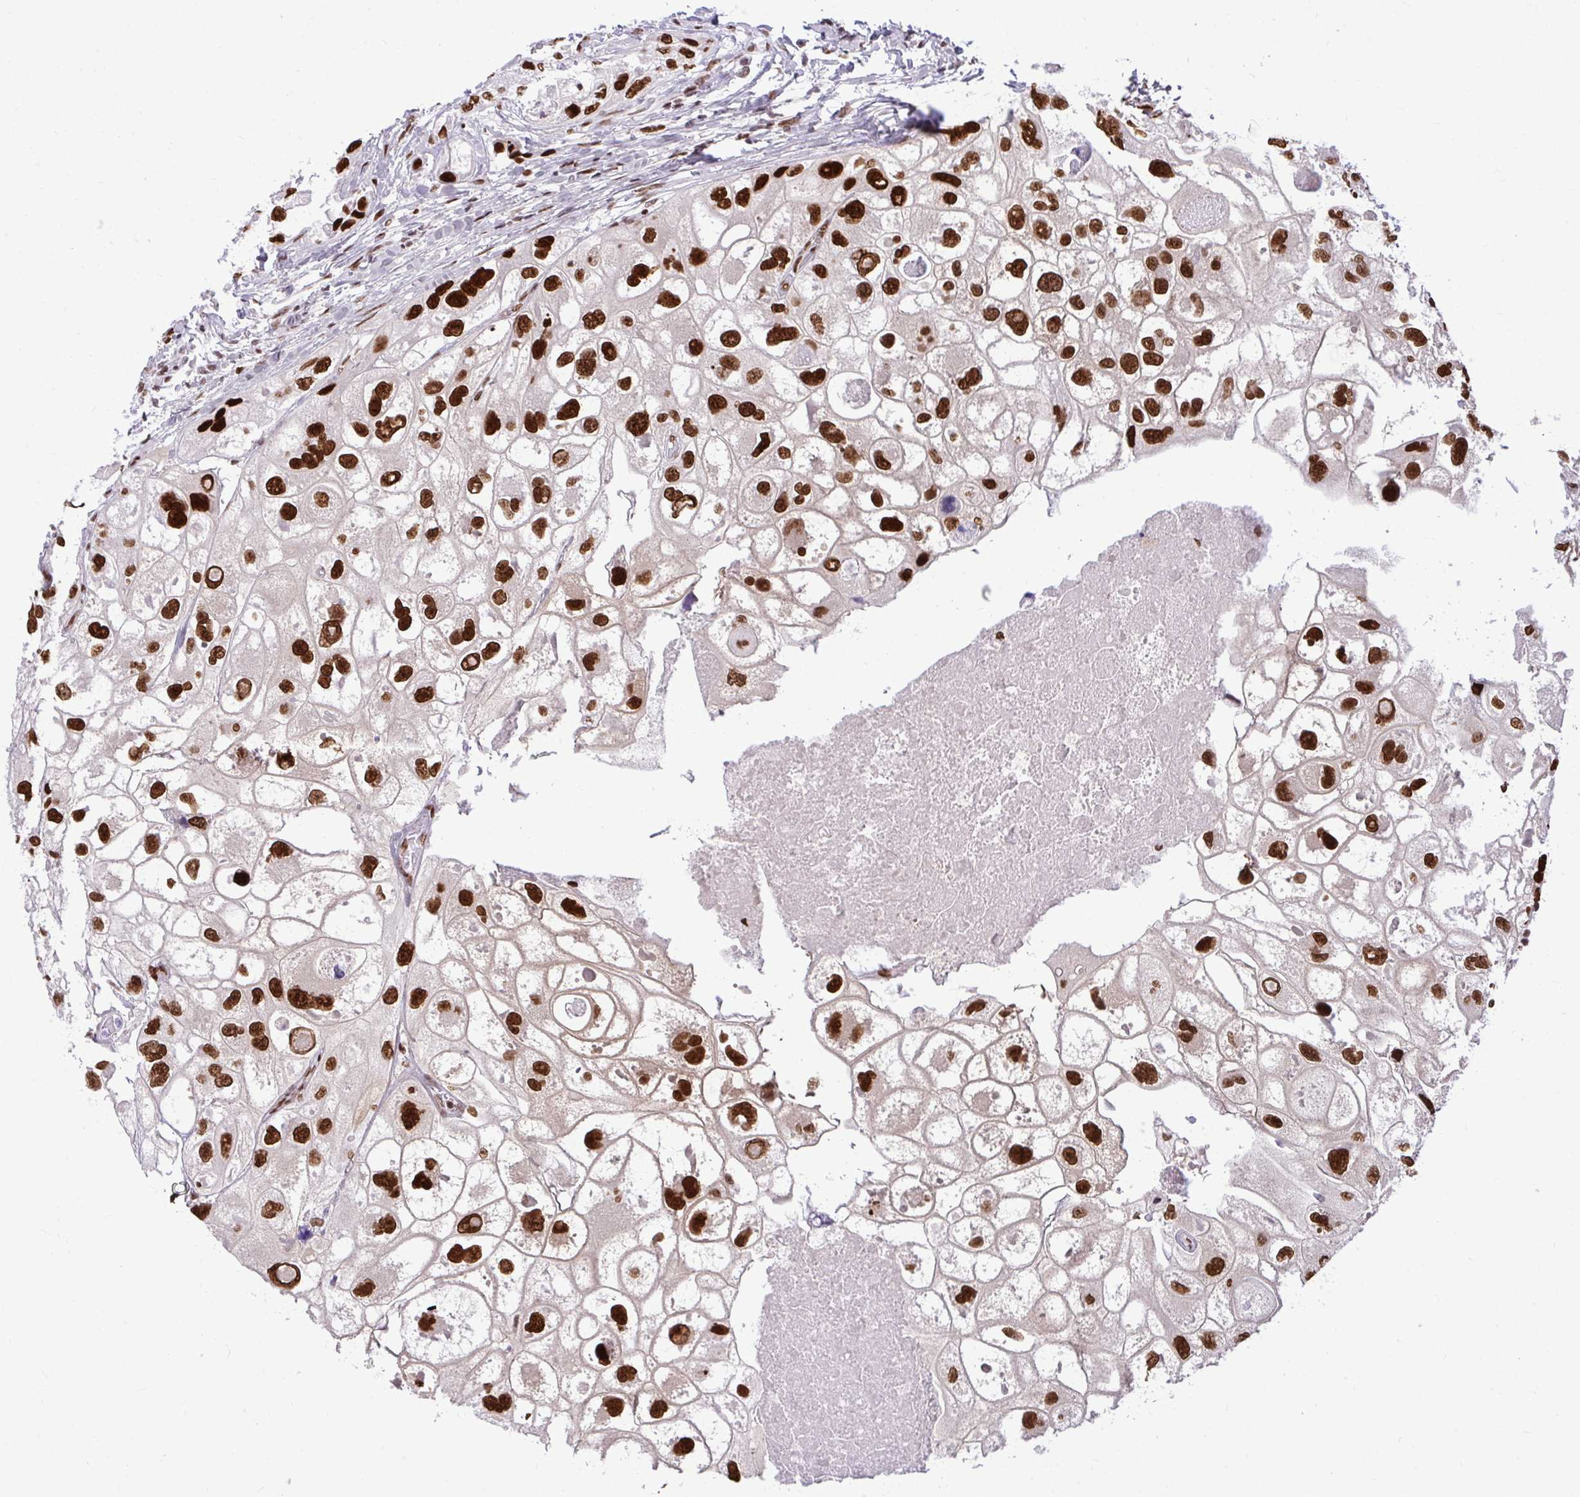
{"staining": {"intensity": "strong", "quantity": ">75%", "location": "nuclear"}, "tissue": "urothelial cancer", "cell_type": "Tumor cells", "image_type": "cancer", "snomed": [{"axis": "morphology", "description": "Urothelial carcinoma, High grade"}, {"axis": "topography", "description": "Urinary bladder"}], "caption": "The immunohistochemical stain shows strong nuclear positivity in tumor cells of urothelial carcinoma (high-grade) tissue.", "gene": "CDYL", "patient": {"sex": "female", "age": 64}}